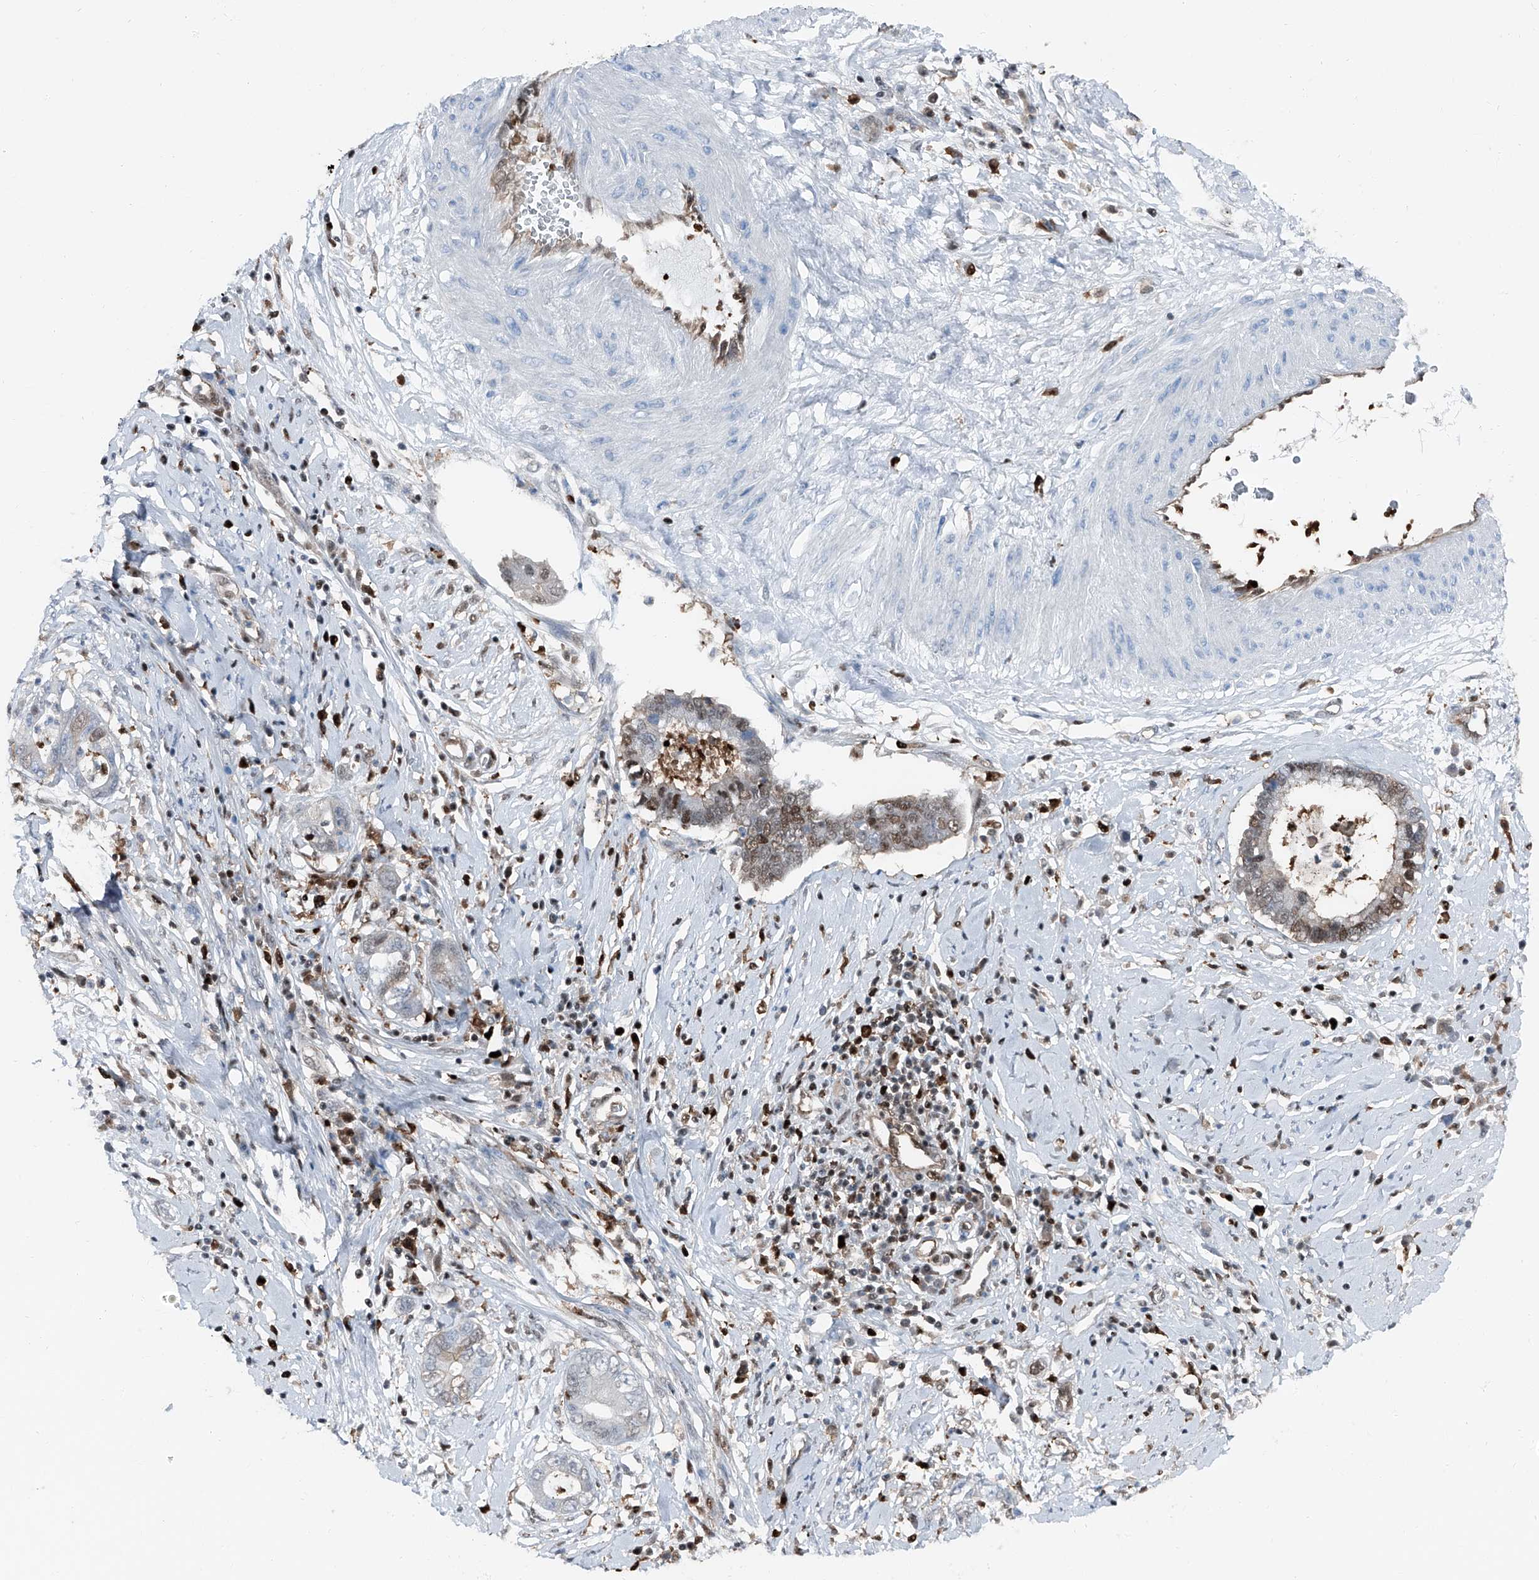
{"staining": {"intensity": "moderate", "quantity": "<25%", "location": "nuclear"}, "tissue": "cervical cancer", "cell_type": "Tumor cells", "image_type": "cancer", "snomed": [{"axis": "morphology", "description": "Adenocarcinoma, NOS"}, {"axis": "topography", "description": "Cervix"}], "caption": "Cervical cancer stained with a brown dye demonstrates moderate nuclear positive positivity in about <25% of tumor cells.", "gene": "PSMB10", "patient": {"sex": "female", "age": 44}}